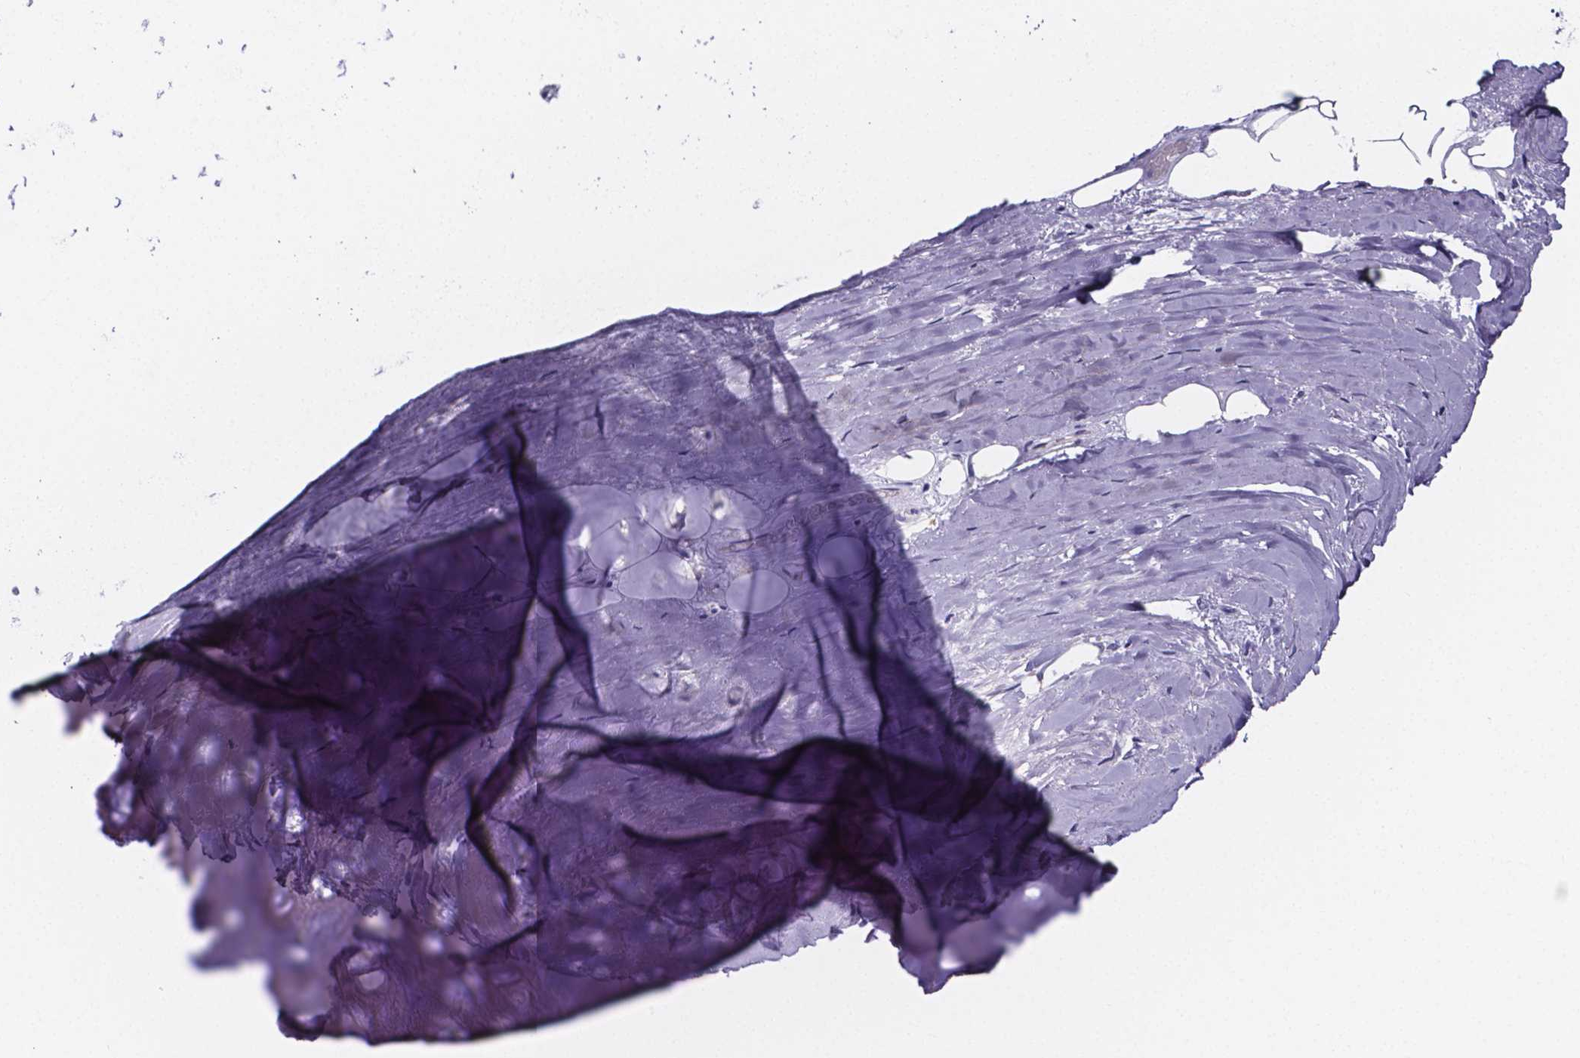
{"staining": {"intensity": "negative", "quantity": "none", "location": "none"}, "tissue": "adipose tissue", "cell_type": "Adipocytes", "image_type": "normal", "snomed": [{"axis": "morphology", "description": "Normal tissue, NOS"}, {"axis": "topography", "description": "Cartilage tissue"}], "caption": "Immunohistochemical staining of normal adipose tissue reveals no significant expression in adipocytes. The staining was performed using DAB to visualize the protein expression in brown, while the nuclei were stained in blue with hematoxylin (Magnification: 20x).", "gene": "IZUMO1", "patient": {"sex": "male", "age": 57}}